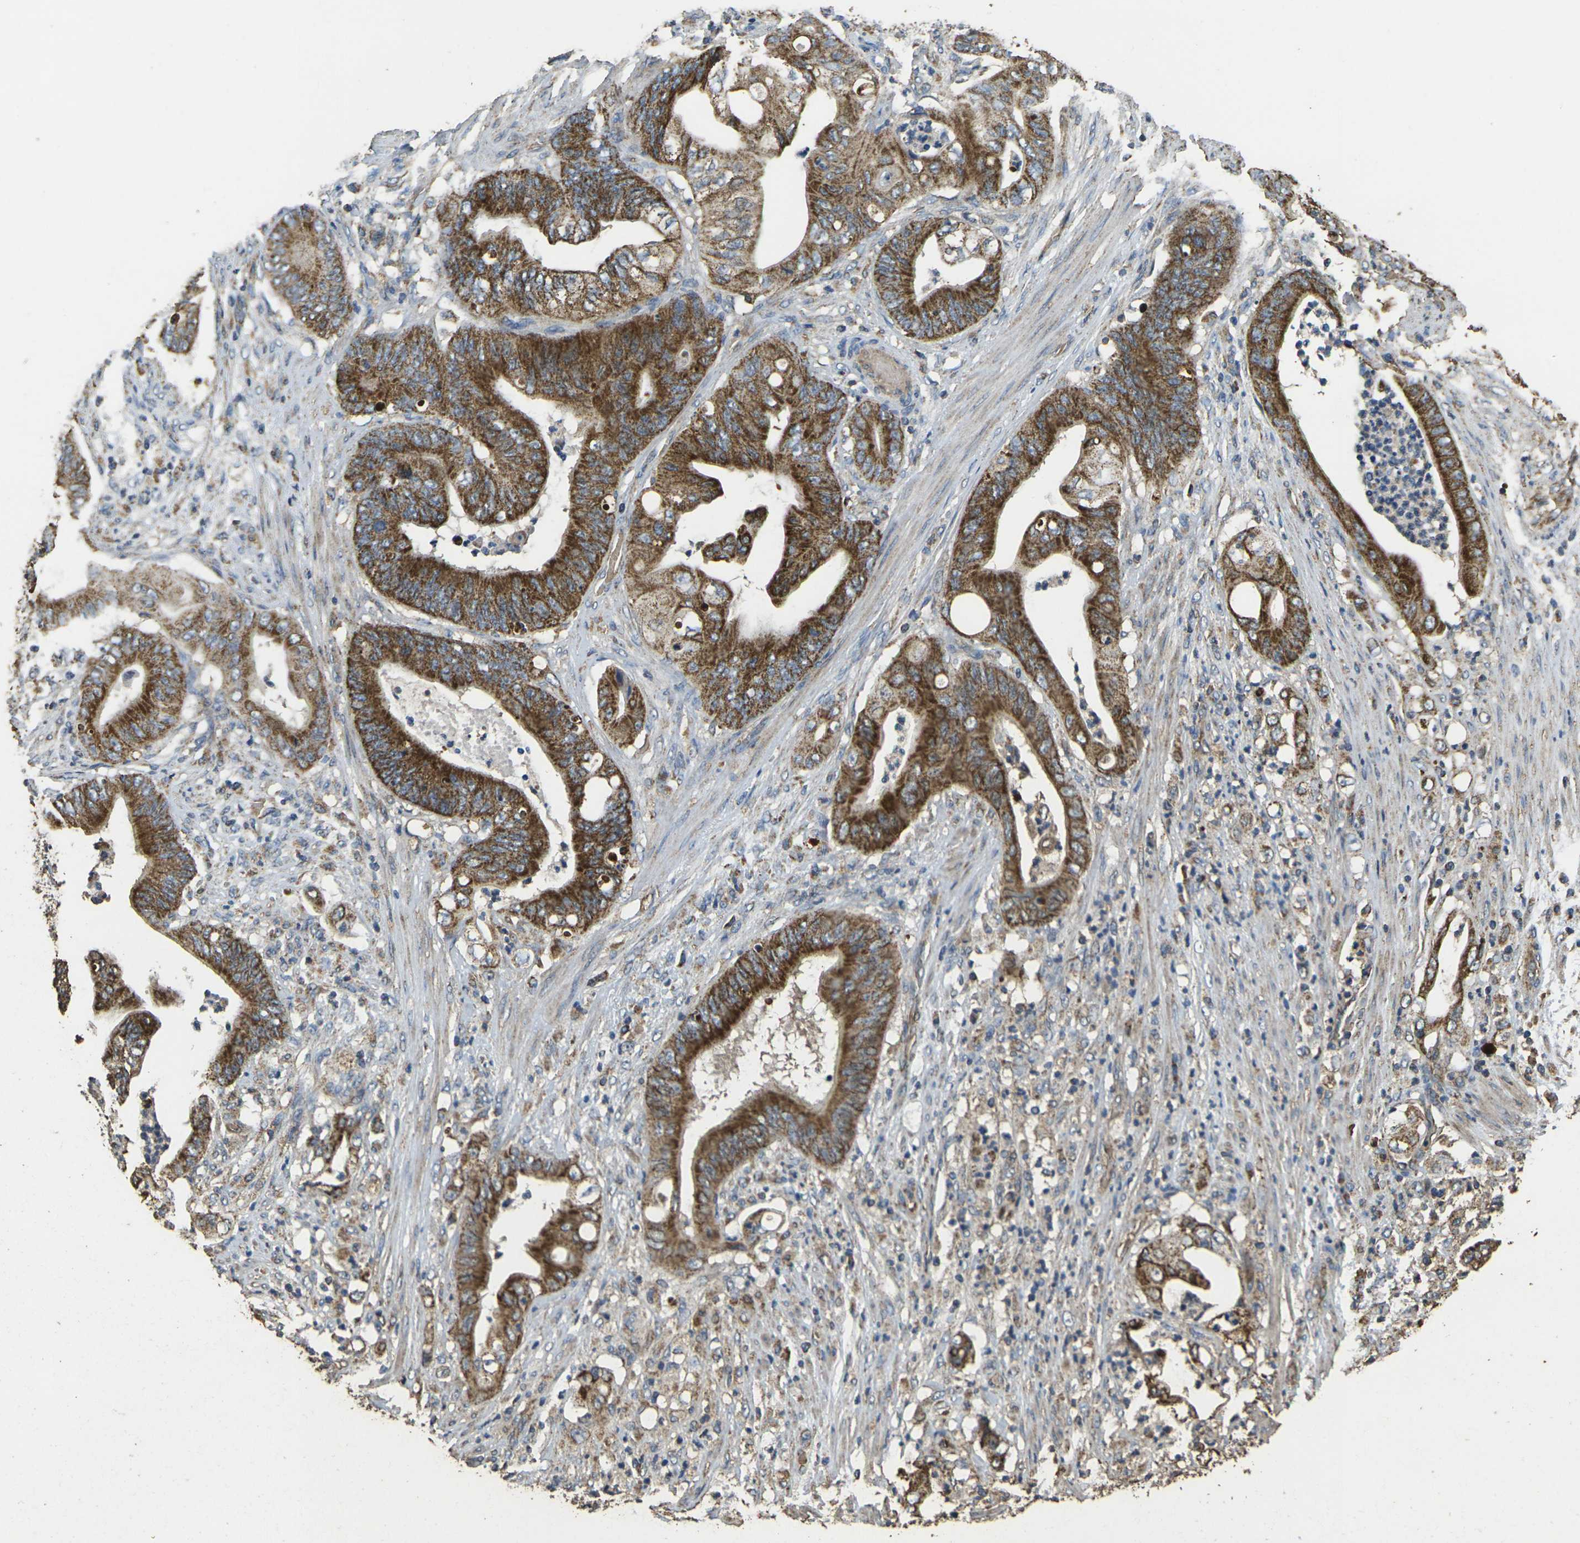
{"staining": {"intensity": "moderate", "quantity": ">75%", "location": "cytoplasmic/membranous"}, "tissue": "stomach cancer", "cell_type": "Tumor cells", "image_type": "cancer", "snomed": [{"axis": "morphology", "description": "Adenocarcinoma, NOS"}, {"axis": "topography", "description": "Stomach"}], "caption": "Moderate cytoplasmic/membranous expression for a protein is present in about >75% of tumor cells of stomach adenocarcinoma using immunohistochemistry.", "gene": "MAPK11", "patient": {"sex": "female", "age": 73}}